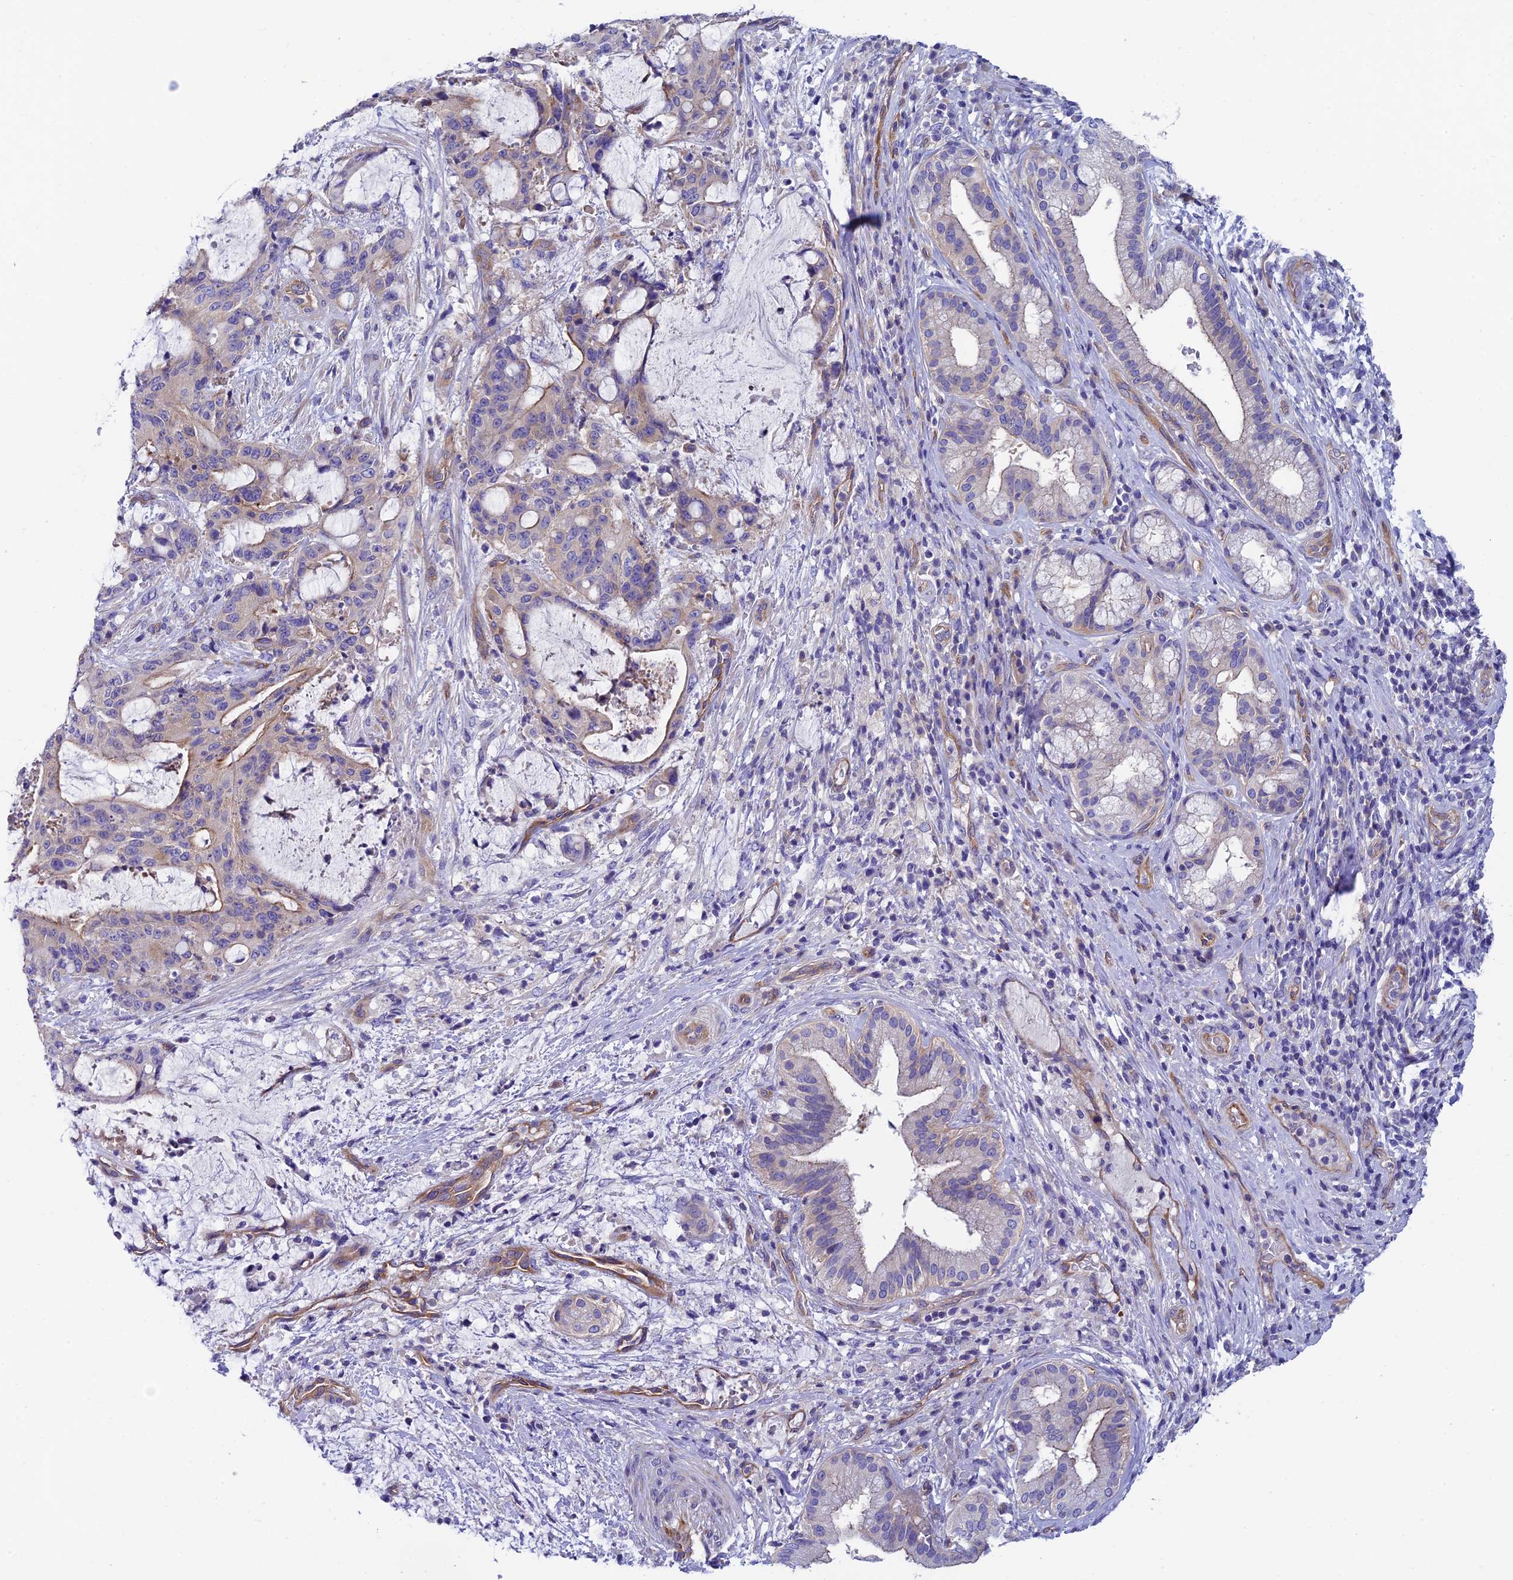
{"staining": {"intensity": "moderate", "quantity": "<25%", "location": "cytoplasmic/membranous"}, "tissue": "liver cancer", "cell_type": "Tumor cells", "image_type": "cancer", "snomed": [{"axis": "morphology", "description": "Normal tissue, NOS"}, {"axis": "morphology", "description": "Cholangiocarcinoma"}, {"axis": "topography", "description": "Liver"}, {"axis": "topography", "description": "Peripheral nerve tissue"}], "caption": "Liver cancer stained with a brown dye displays moderate cytoplasmic/membranous positive staining in about <25% of tumor cells.", "gene": "PPFIA3", "patient": {"sex": "female", "age": 73}}